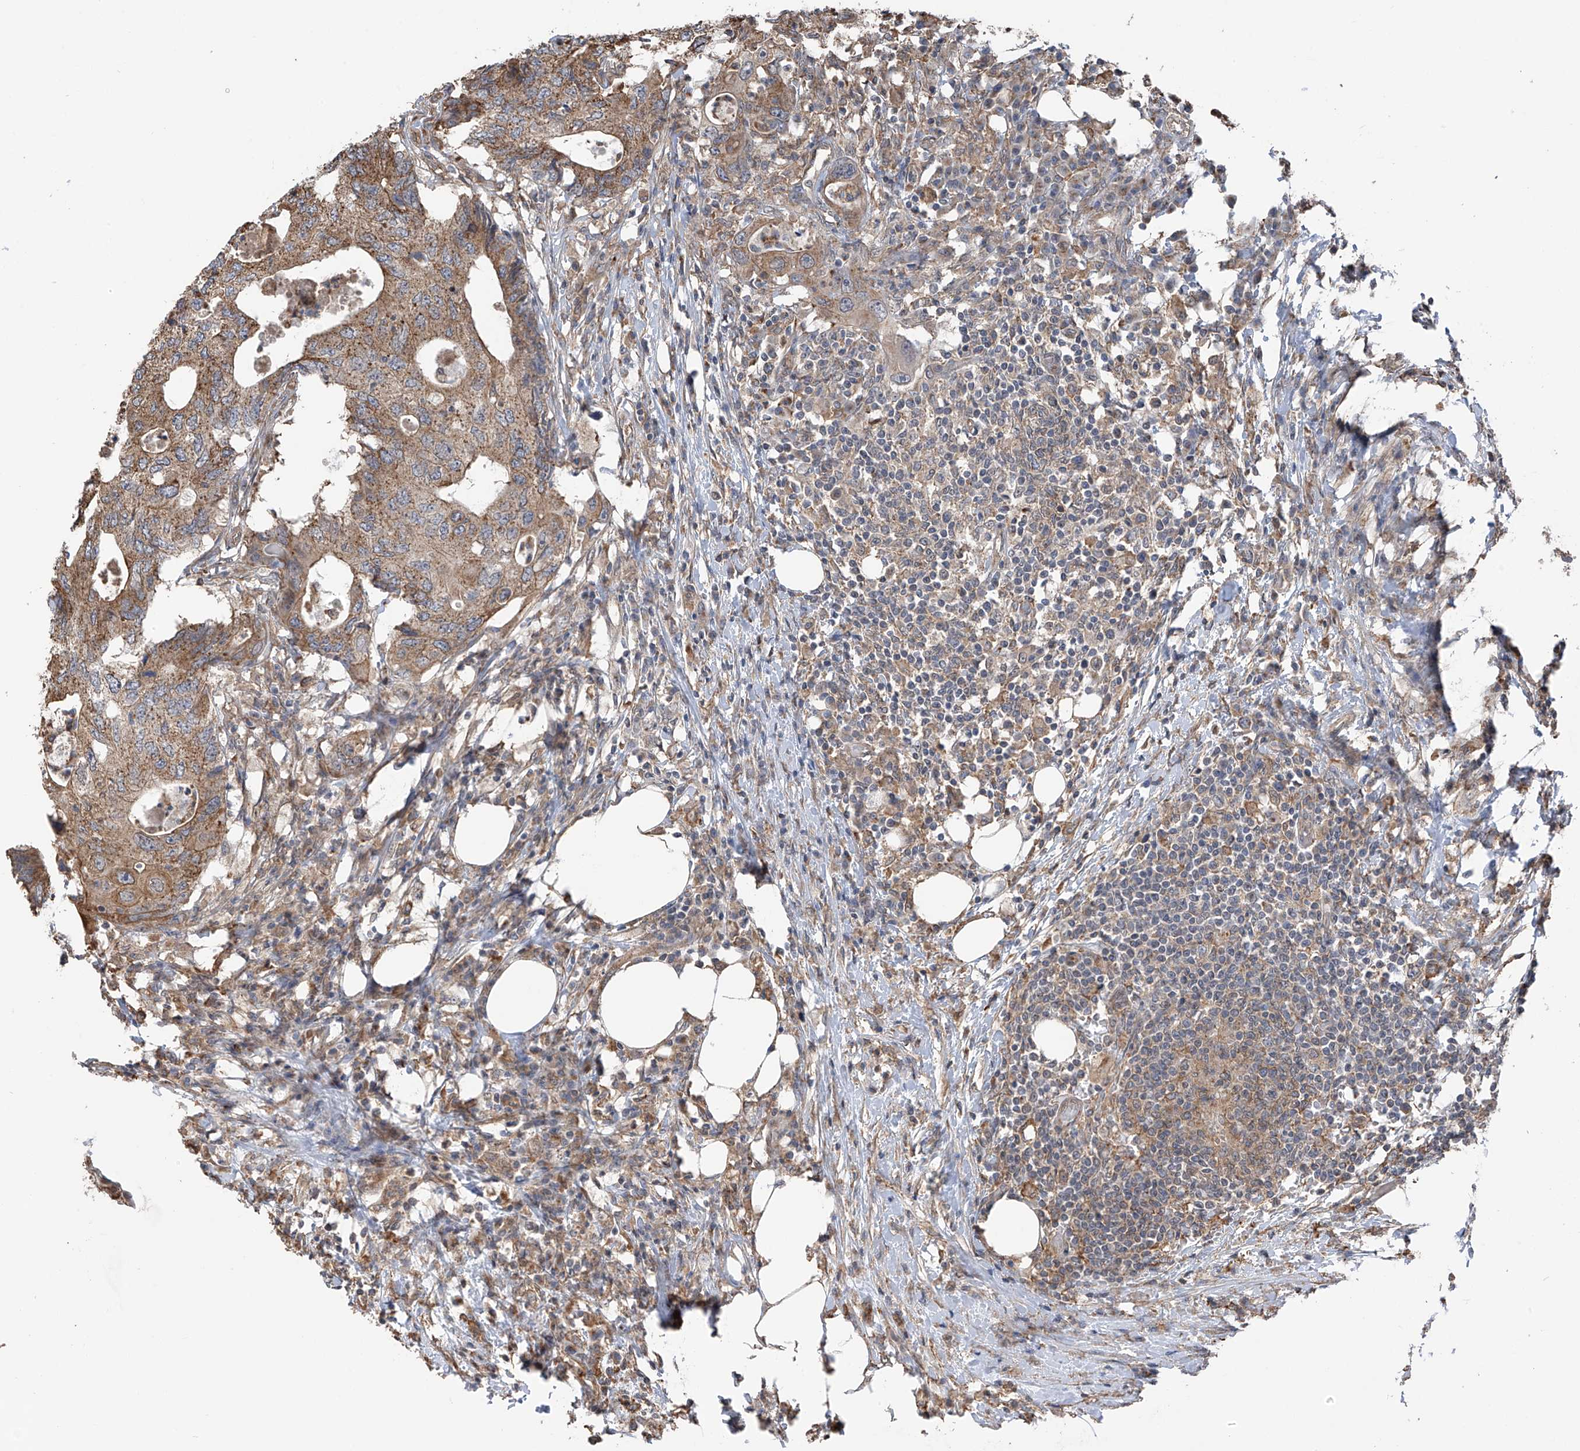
{"staining": {"intensity": "moderate", "quantity": ">75%", "location": "cytoplasmic/membranous"}, "tissue": "colorectal cancer", "cell_type": "Tumor cells", "image_type": "cancer", "snomed": [{"axis": "morphology", "description": "Adenocarcinoma, NOS"}, {"axis": "topography", "description": "Colon"}], "caption": "About >75% of tumor cells in human colorectal cancer display moderate cytoplasmic/membranous protein expression as visualized by brown immunohistochemical staining.", "gene": "ZNF189", "patient": {"sex": "male", "age": 71}}